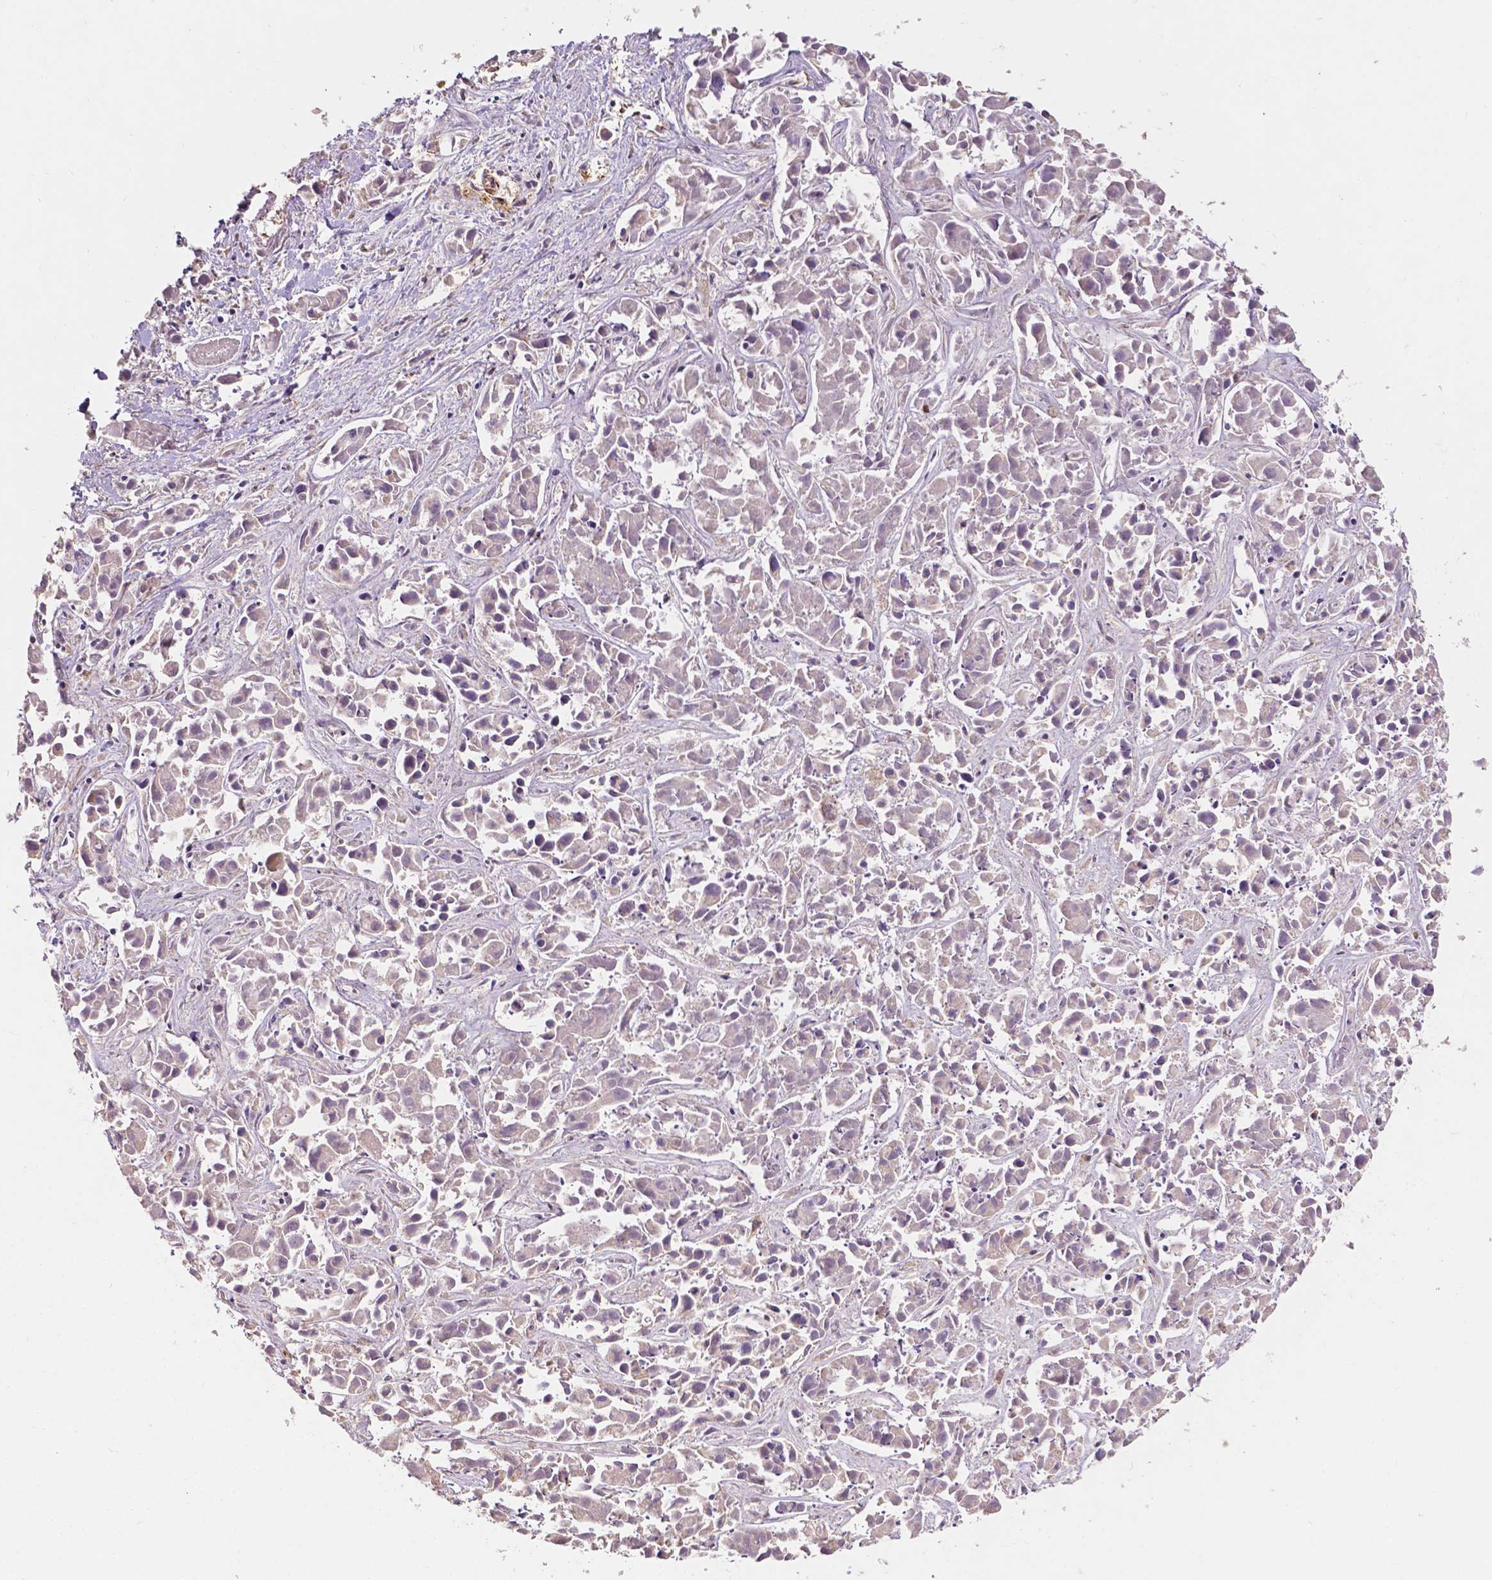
{"staining": {"intensity": "negative", "quantity": "none", "location": "none"}, "tissue": "liver cancer", "cell_type": "Tumor cells", "image_type": "cancer", "snomed": [{"axis": "morphology", "description": "Cholangiocarcinoma"}, {"axis": "topography", "description": "Liver"}], "caption": "The histopathology image displays no significant positivity in tumor cells of liver cancer. The staining was performed using DAB (3,3'-diaminobenzidine) to visualize the protein expression in brown, while the nuclei were stained in blue with hematoxylin (Magnification: 20x).", "gene": "SLC22A4", "patient": {"sex": "female", "age": 81}}